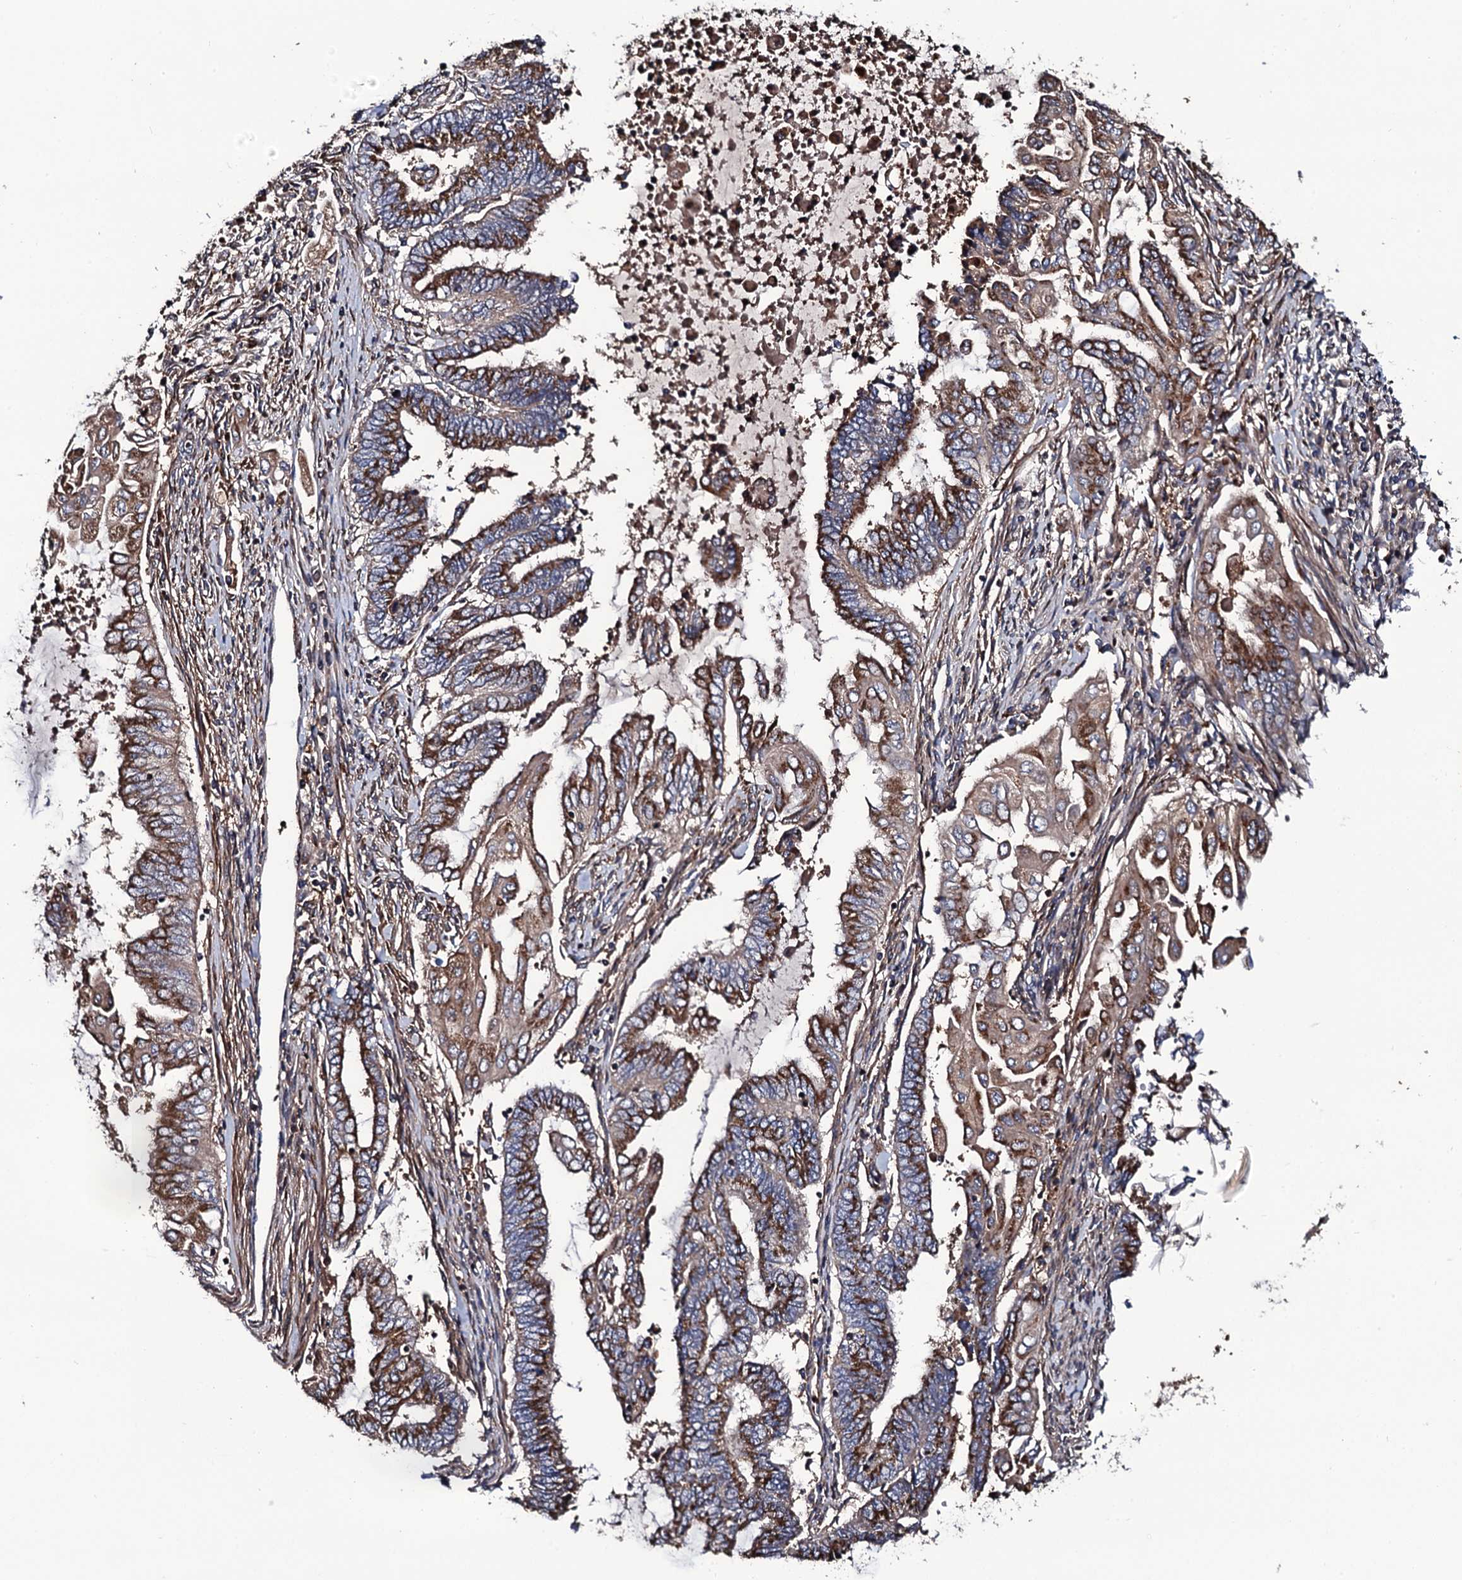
{"staining": {"intensity": "moderate", "quantity": ">75%", "location": "cytoplasmic/membranous"}, "tissue": "endometrial cancer", "cell_type": "Tumor cells", "image_type": "cancer", "snomed": [{"axis": "morphology", "description": "Adenocarcinoma, NOS"}, {"axis": "topography", "description": "Uterus"}, {"axis": "topography", "description": "Endometrium"}], "caption": "High-power microscopy captured an immunohistochemistry (IHC) photomicrograph of adenocarcinoma (endometrial), revealing moderate cytoplasmic/membranous positivity in about >75% of tumor cells.", "gene": "PLET1", "patient": {"sex": "female", "age": 70}}